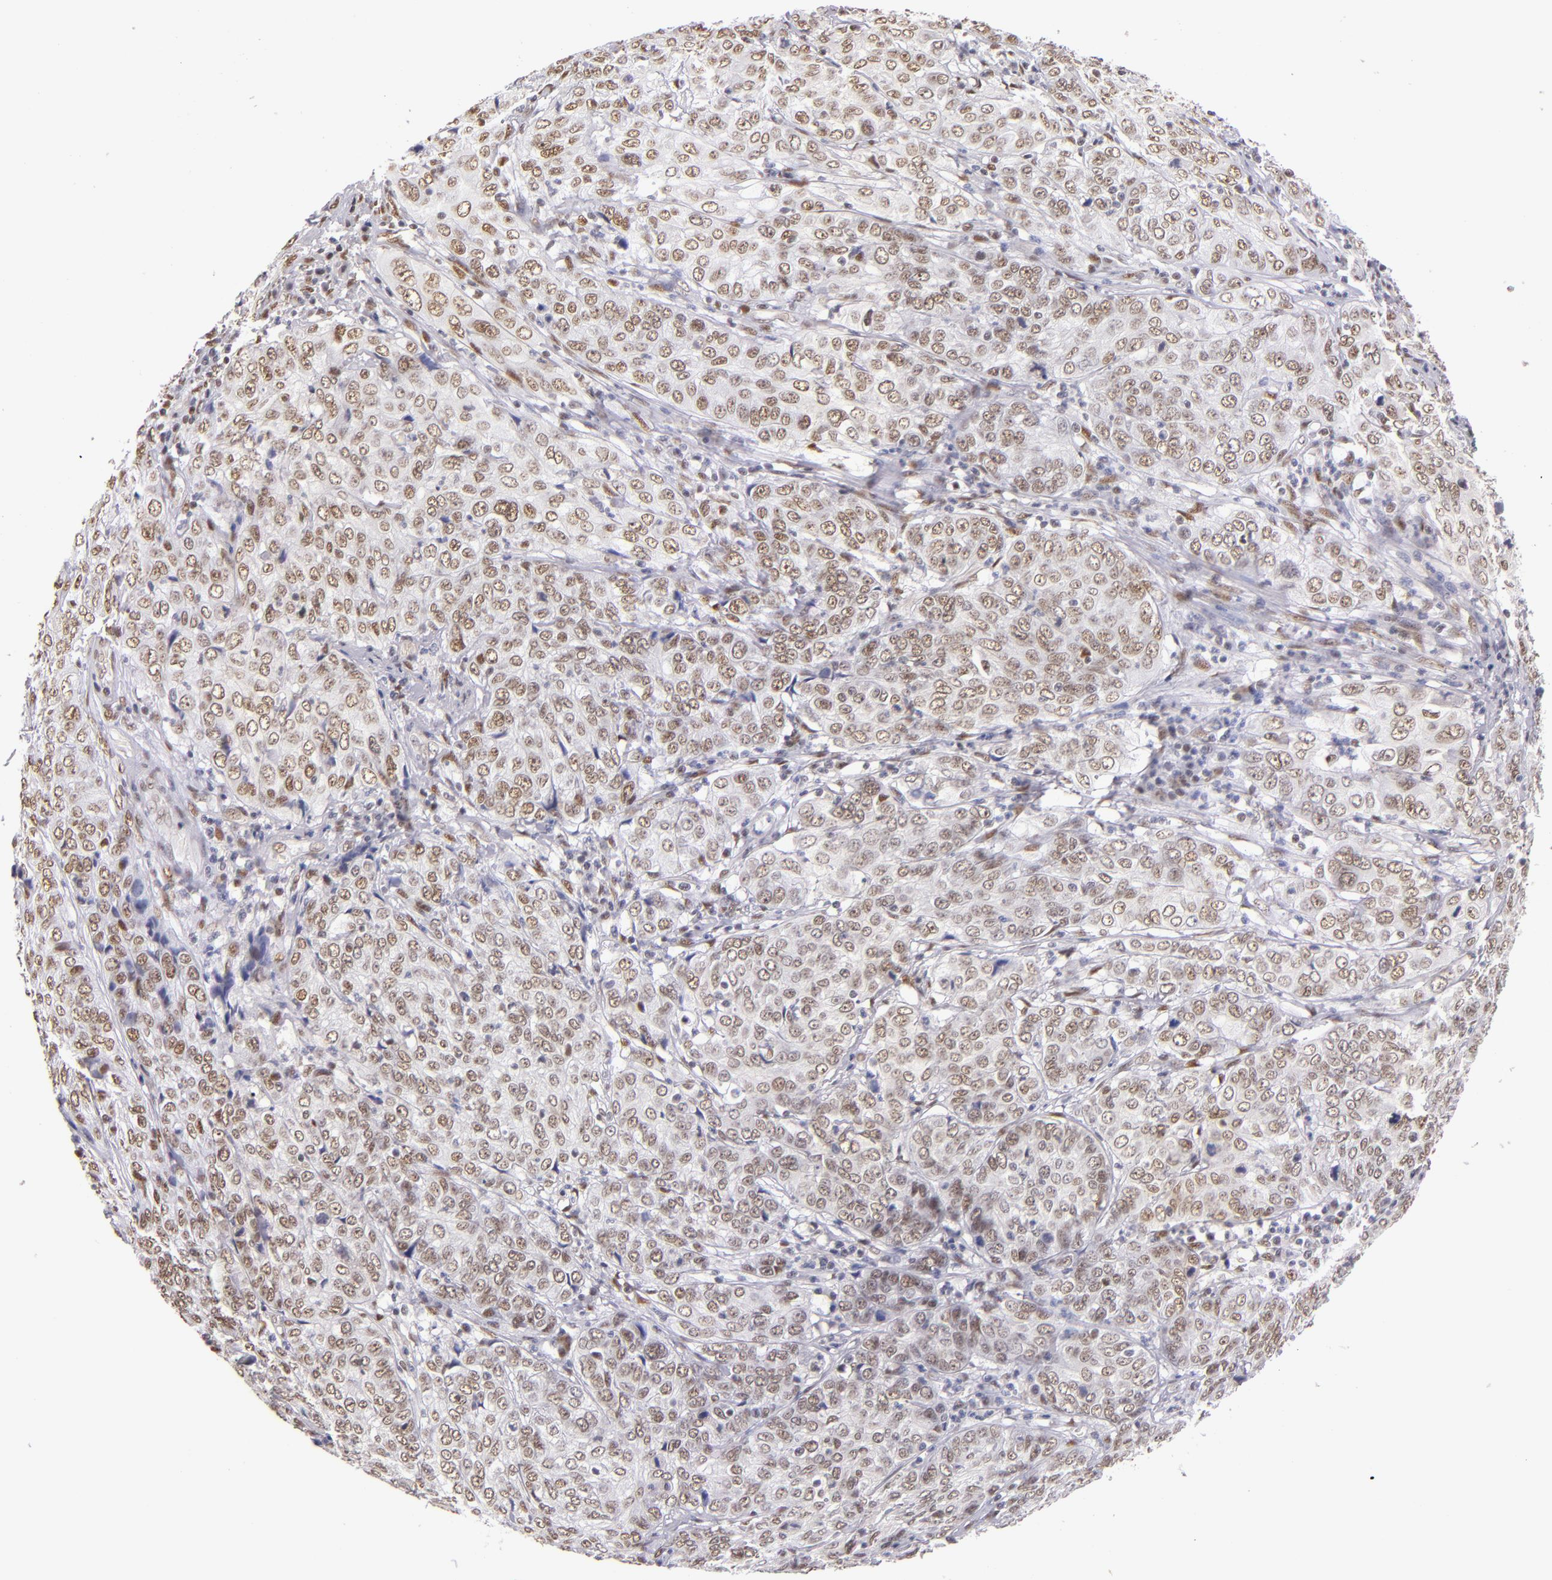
{"staining": {"intensity": "weak", "quantity": ">75%", "location": "nuclear"}, "tissue": "cervical cancer", "cell_type": "Tumor cells", "image_type": "cancer", "snomed": [{"axis": "morphology", "description": "Squamous cell carcinoma, NOS"}, {"axis": "topography", "description": "Cervix"}], "caption": "Protein expression analysis of cervical cancer (squamous cell carcinoma) displays weak nuclear staining in approximately >75% of tumor cells.", "gene": "NCOR2", "patient": {"sex": "female", "age": 38}}